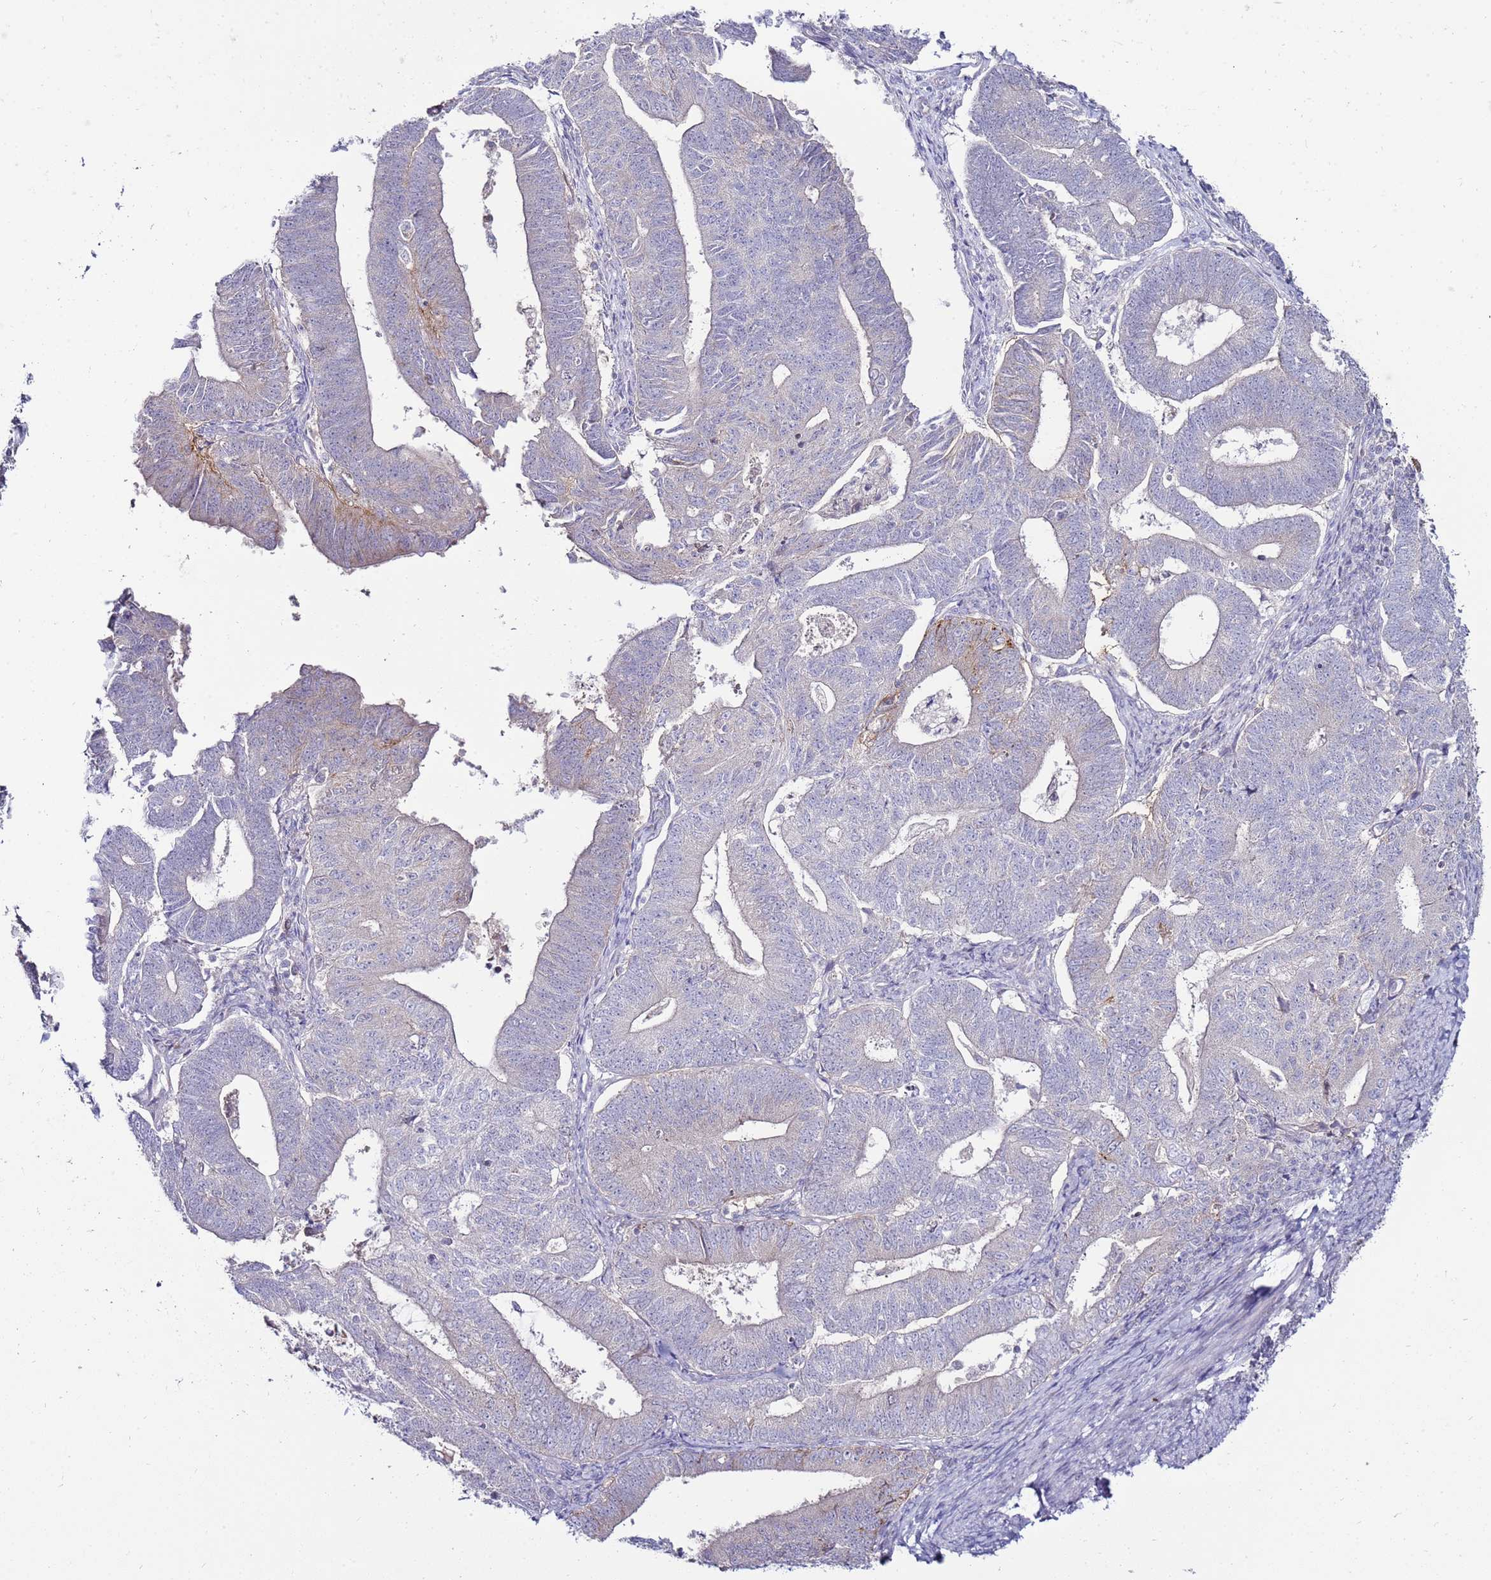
{"staining": {"intensity": "weak", "quantity": "<25%", "location": "cytoplasmic/membranous"}, "tissue": "endometrial cancer", "cell_type": "Tumor cells", "image_type": "cancer", "snomed": [{"axis": "morphology", "description": "Adenocarcinoma, NOS"}, {"axis": "topography", "description": "Endometrium"}], "caption": "An image of human adenocarcinoma (endometrial) is negative for staining in tumor cells.", "gene": "GPN3", "patient": {"sex": "female", "age": 70}}